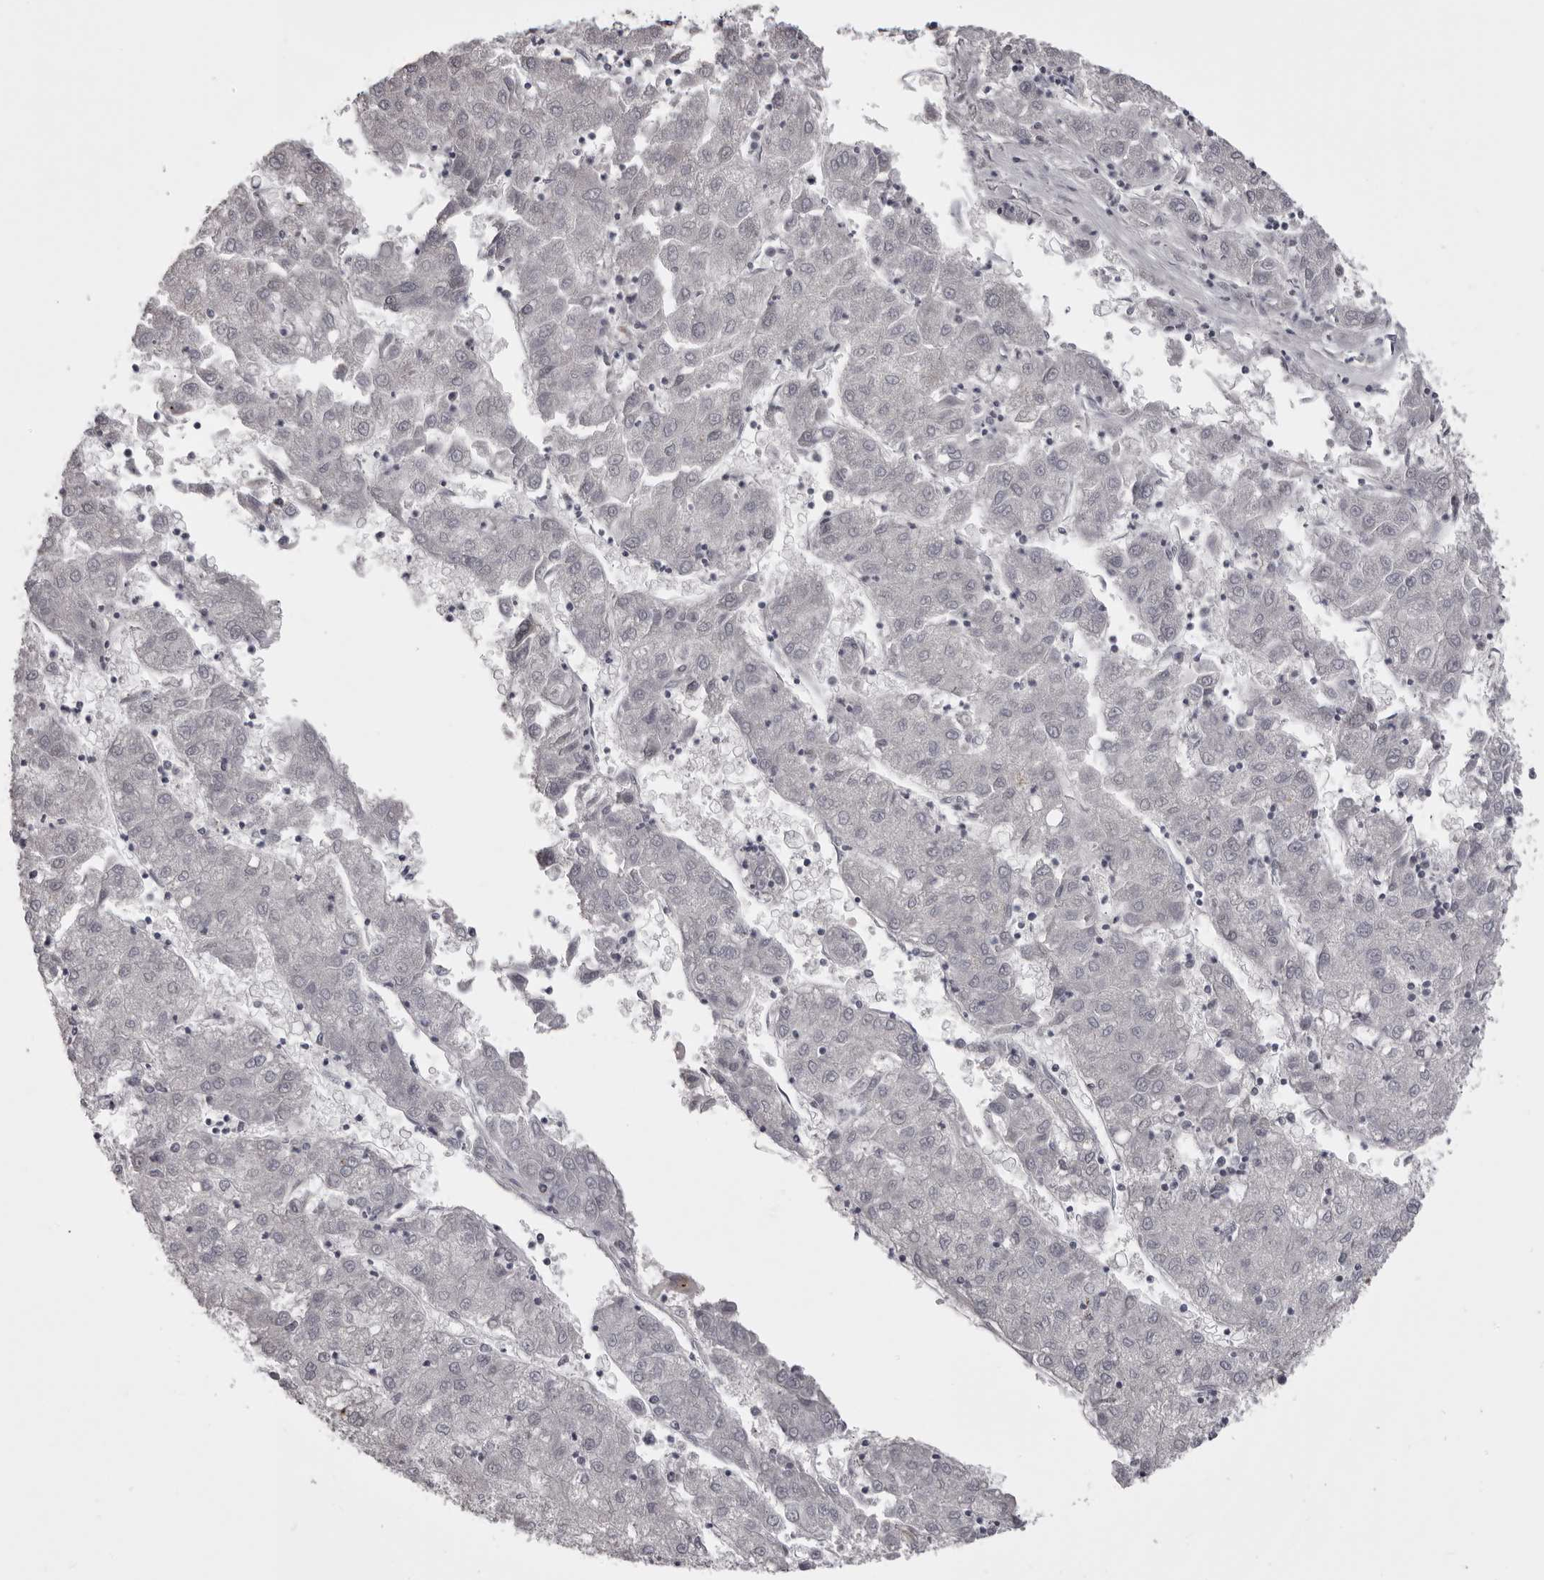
{"staining": {"intensity": "negative", "quantity": "none", "location": "none"}, "tissue": "liver cancer", "cell_type": "Tumor cells", "image_type": "cancer", "snomed": [{"axis": "morphology", "description": "Carcinoma, Hepatocellular, NOS"}, {"axis": "topography", "description": "Liver"}], "caption": "Micrograph shows no protein positivity in tumor cells of liver cancer tissue.", "gene": "NCEH1", "patient": {"sex": "male", "age": 72}}